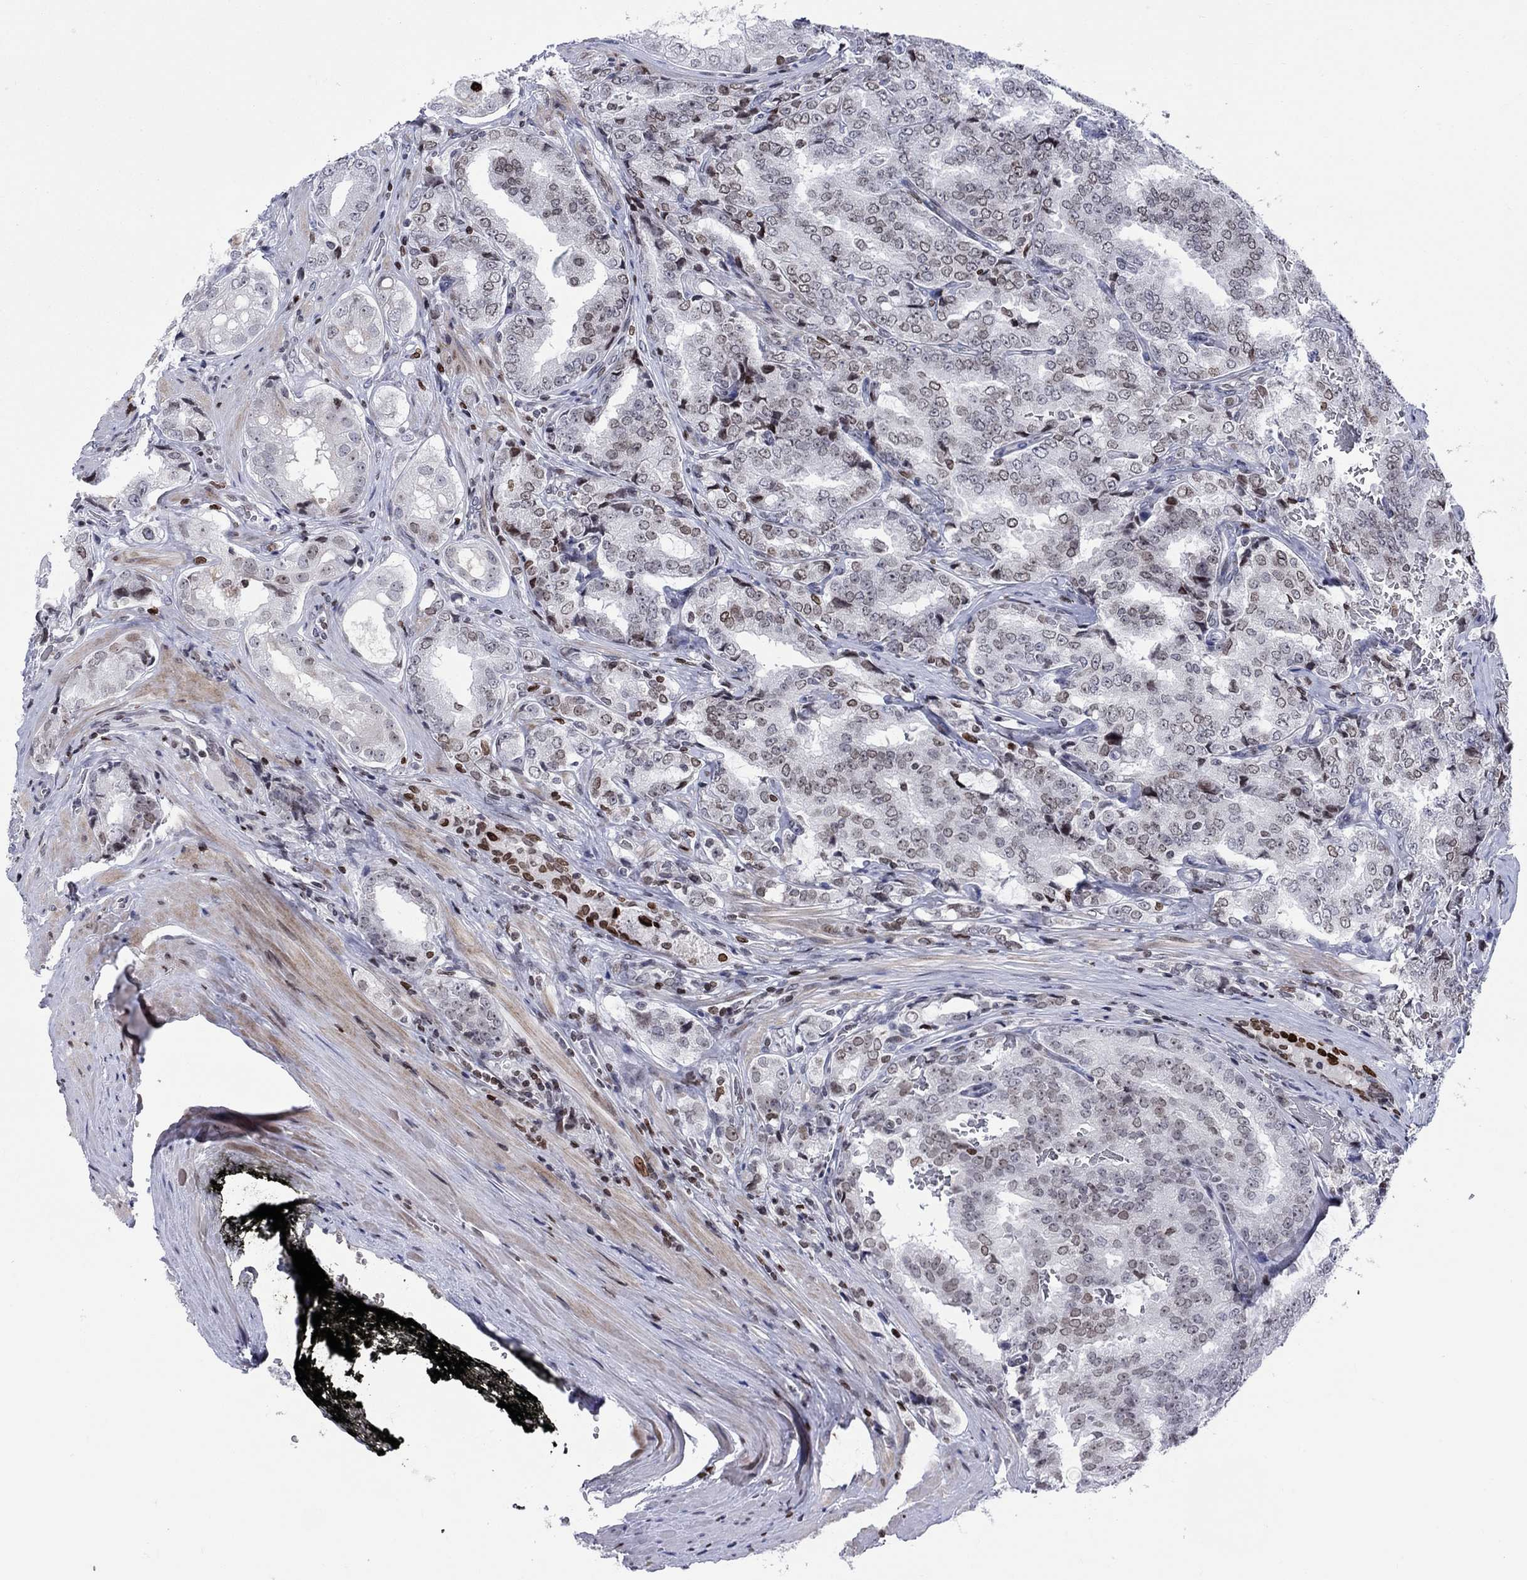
{"staining": {"intensity": "weak", "quantity": "<25%", "location": "nuclear"}, "tissue": "prostate cancer", "cell_type": "Tumor cells", "image_type": "cancer", "snomed": [{"axis": "morphology", "description": "Adenocarcinoma, NOS"}, {"axis": "topography", "description": "Prostate"}], "caption": "An immunohistochemistry photomicrograph of prostate cancer is shown. There is no staining in tumor cells of prostate cancer.", "gene": "HMGA1", "patient": {"sex": "male", "age": 65}}